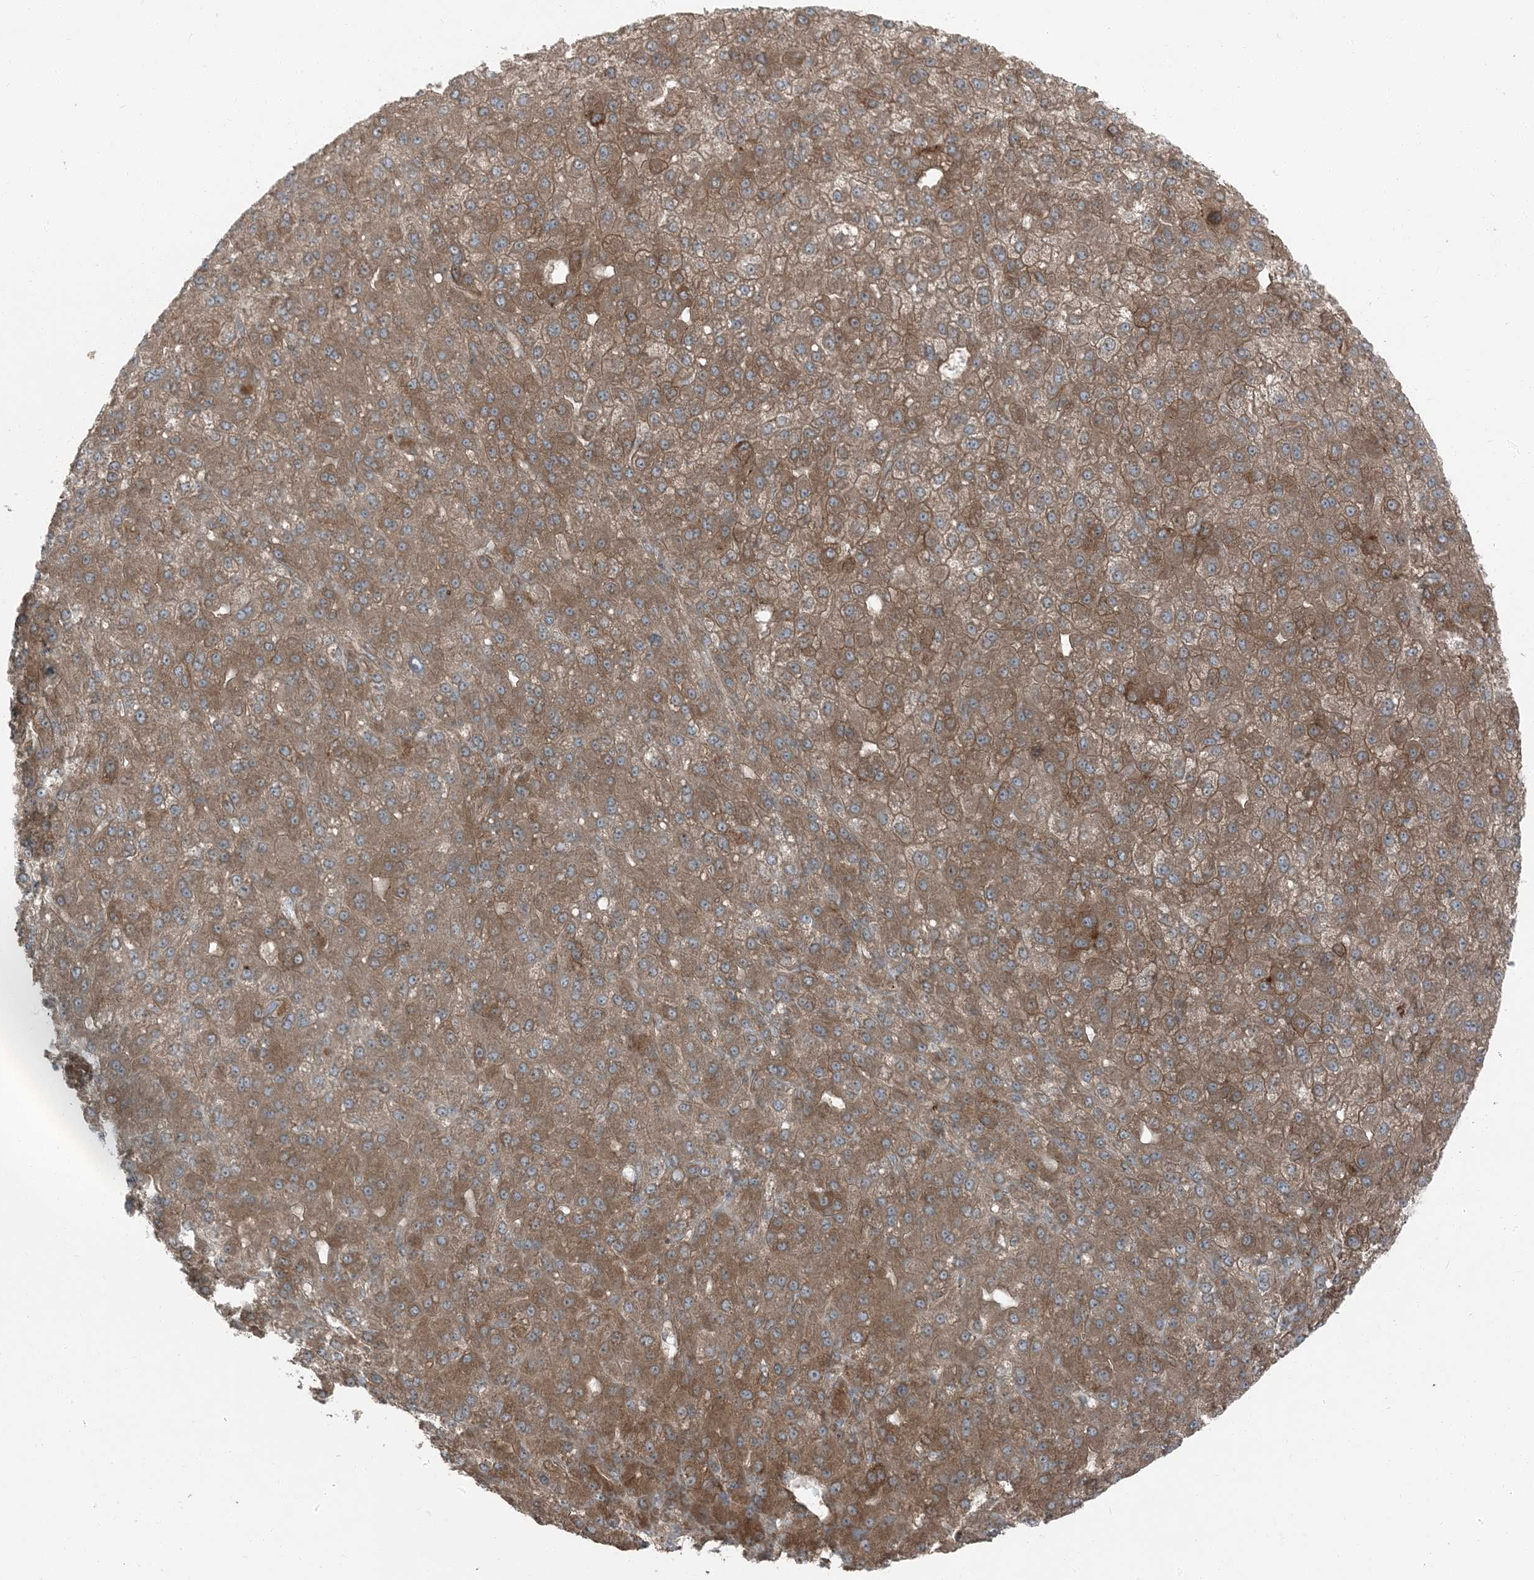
{"staining": {"intensity": "weak", "quantity": ">75%", "location": "cytoplasmic/membranous"}, "tissue": "liver cancer", "cell_type": "Tumor cells", "image_type": "cancer", "snomed": [{"axis": "morphology", "description": "Carcinoma, Hepatocellular, NOS"}, {"axis": "topography", "description": "Liver"}], "caption": "Immunohistochemical staining of human liver hepatocellular carcinoma exhibits weak cytoplasmic/membranous protein positivity in about >75% of tumor cells. Nuclei are stained in blue.", "gene": "RAB3GAP1", "patient": {"sex": "male", "age": 67}}